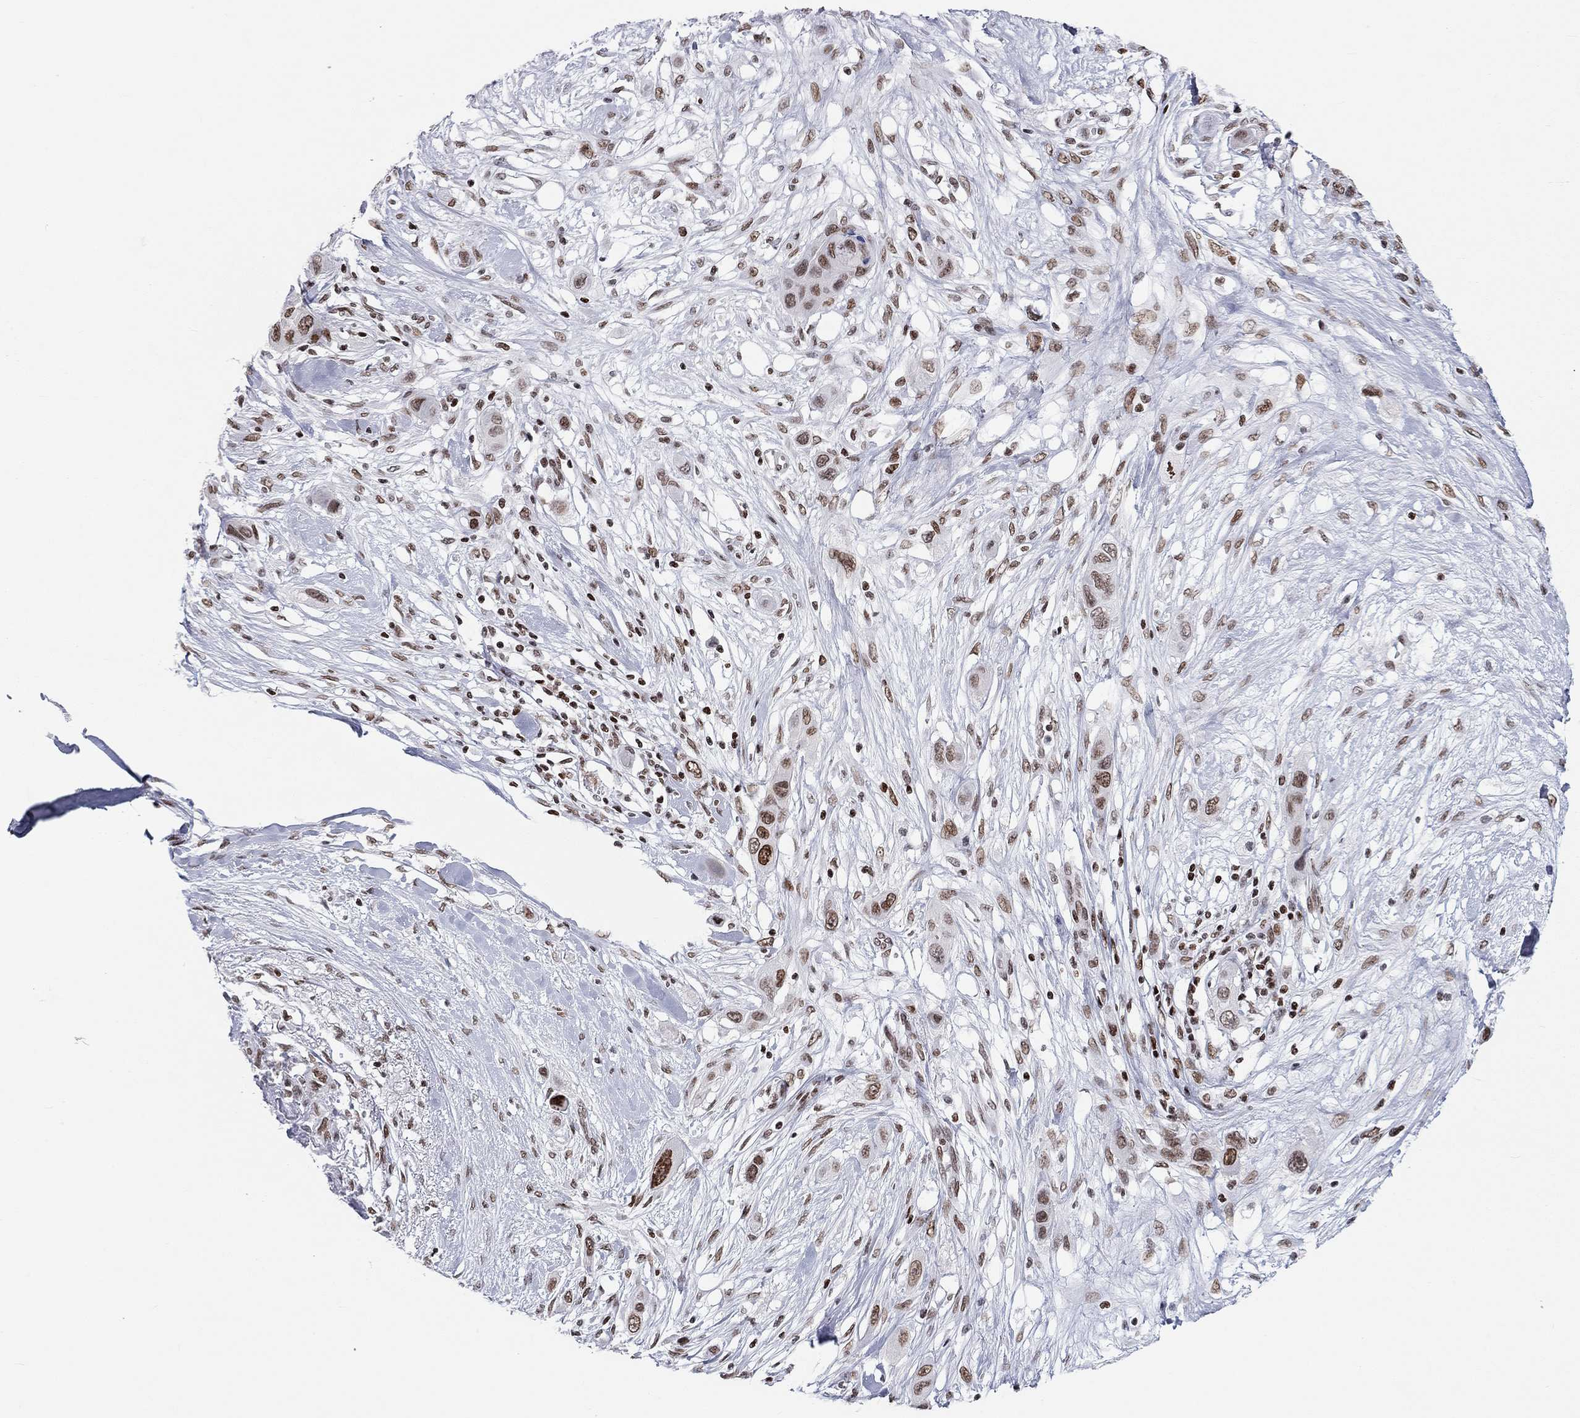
{"staining": {"intensity": "moderate", "quantity": ">75%", "location": "nuclear"}, "tissue": "skin cancer", "cell_type": "Tumor cells", "image_type": "cancer", "snomed": [{"axis": "morphology", "description": "Squamous cell carcinoma, NOS"}, {"axis": "topography", "description": "Skin"}], "caption": "This histopathology image demonstrates skin cancer (squamous cell carcinoma) stained with immunohistochemistry to label a protein in brown. The nuclear of tumor cells show moderate positivity for the protein. Nuclei are counter-stained blue.", "gene": "H2AX", "patient": {"sex": "male", "age": 79}}